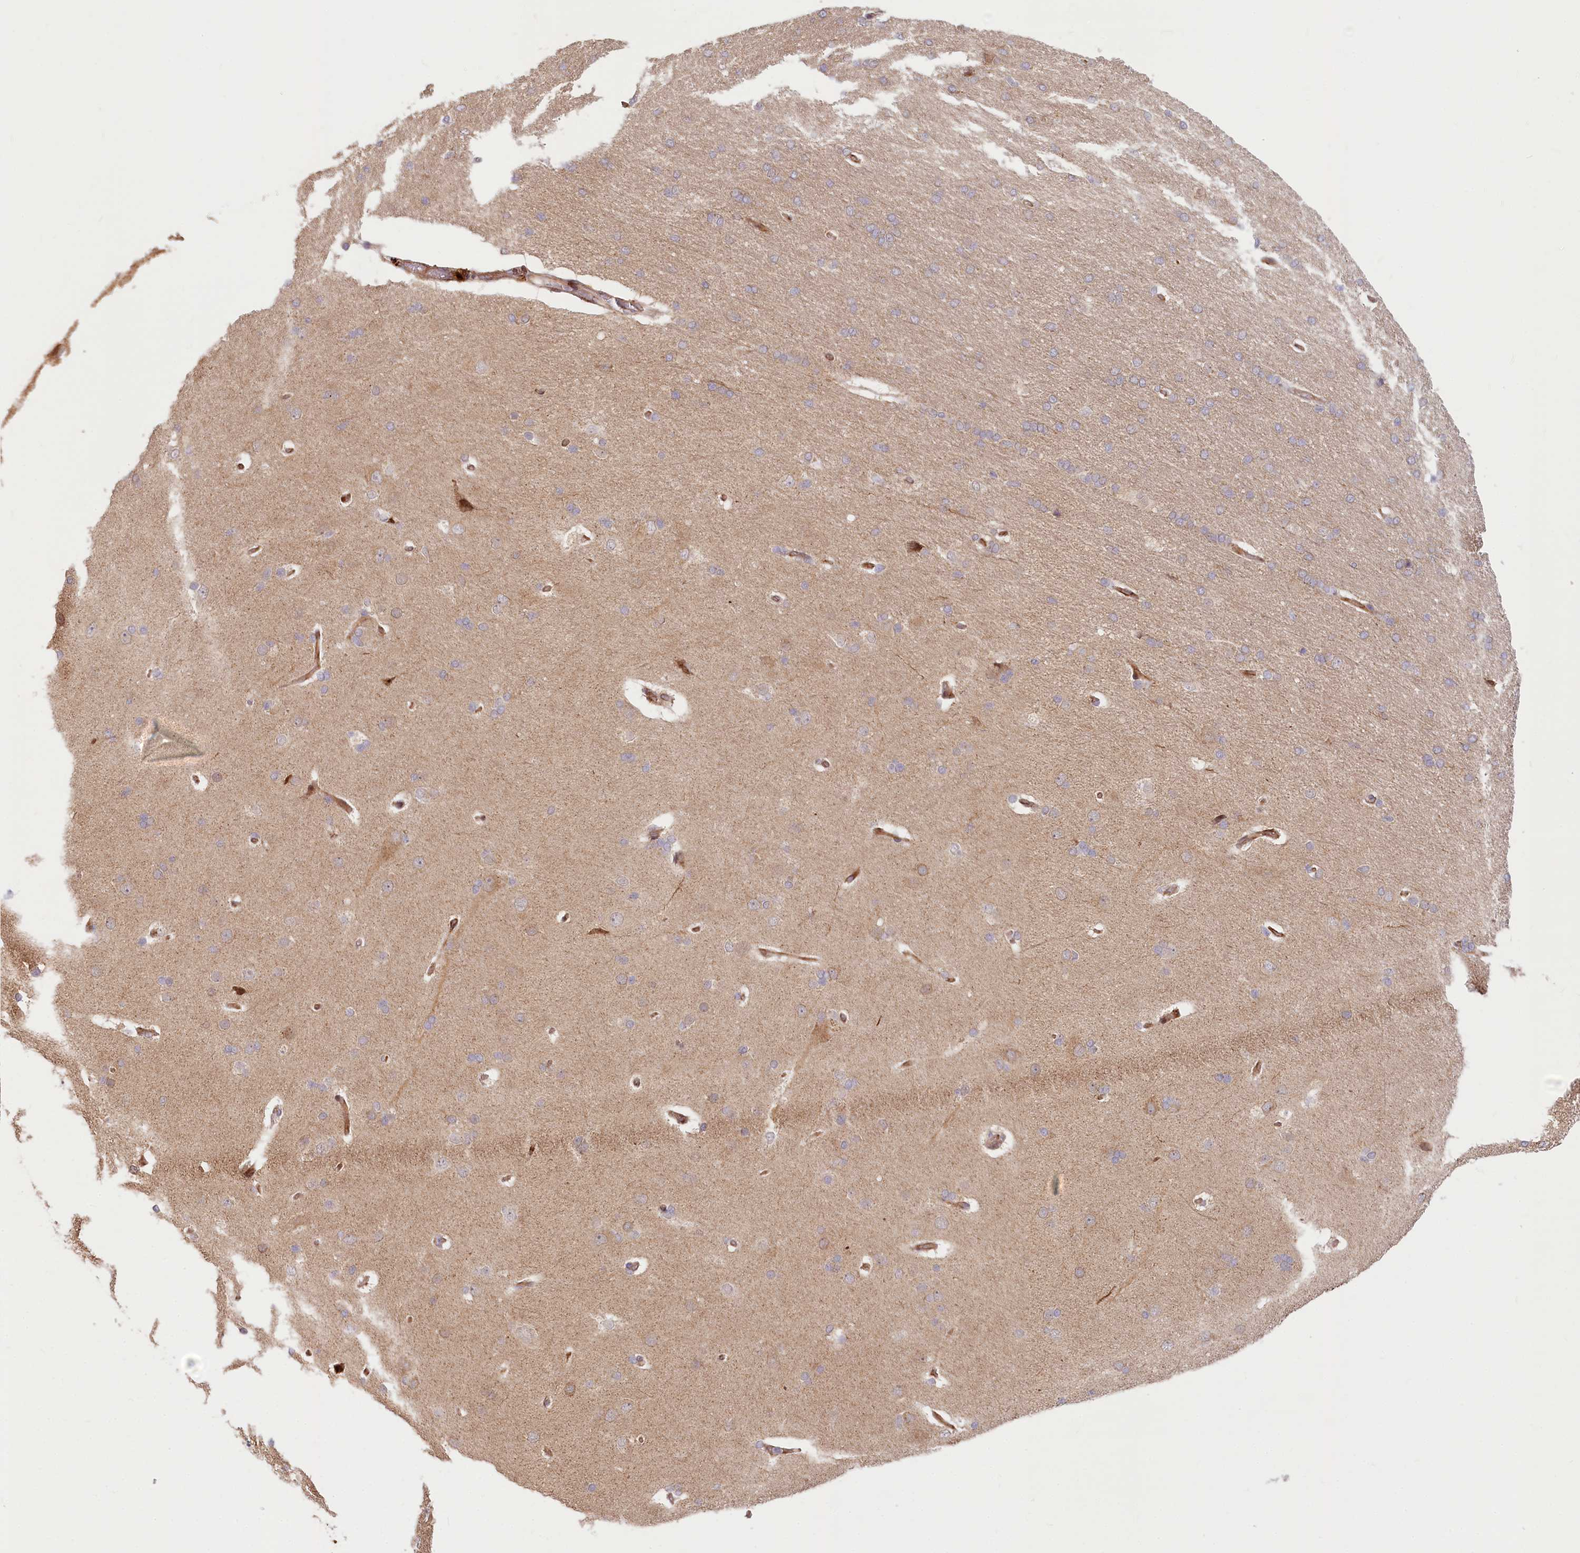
{"staining": {"intensity": "moderate", "quantity": ">75%", "location": "cytoplasmic/membranous"}, "tissue": "cerebral cortex", "cell_type": "Endothelial cells", "image_type": "normal", "snomed": [{"axis": "morphology", "description": "Normal tissue, NOS"}, {"axis": "topography", "description": "Cerebral cortex"}], "caption": "This is a photomicrograph of IHC staining of normal cerebral cortex, which shows moderate positivity in the cytoplasmic/membranous of endothelial cells.", "gene": "CEP70", "patient": {"sex": "male", "age": 62}}